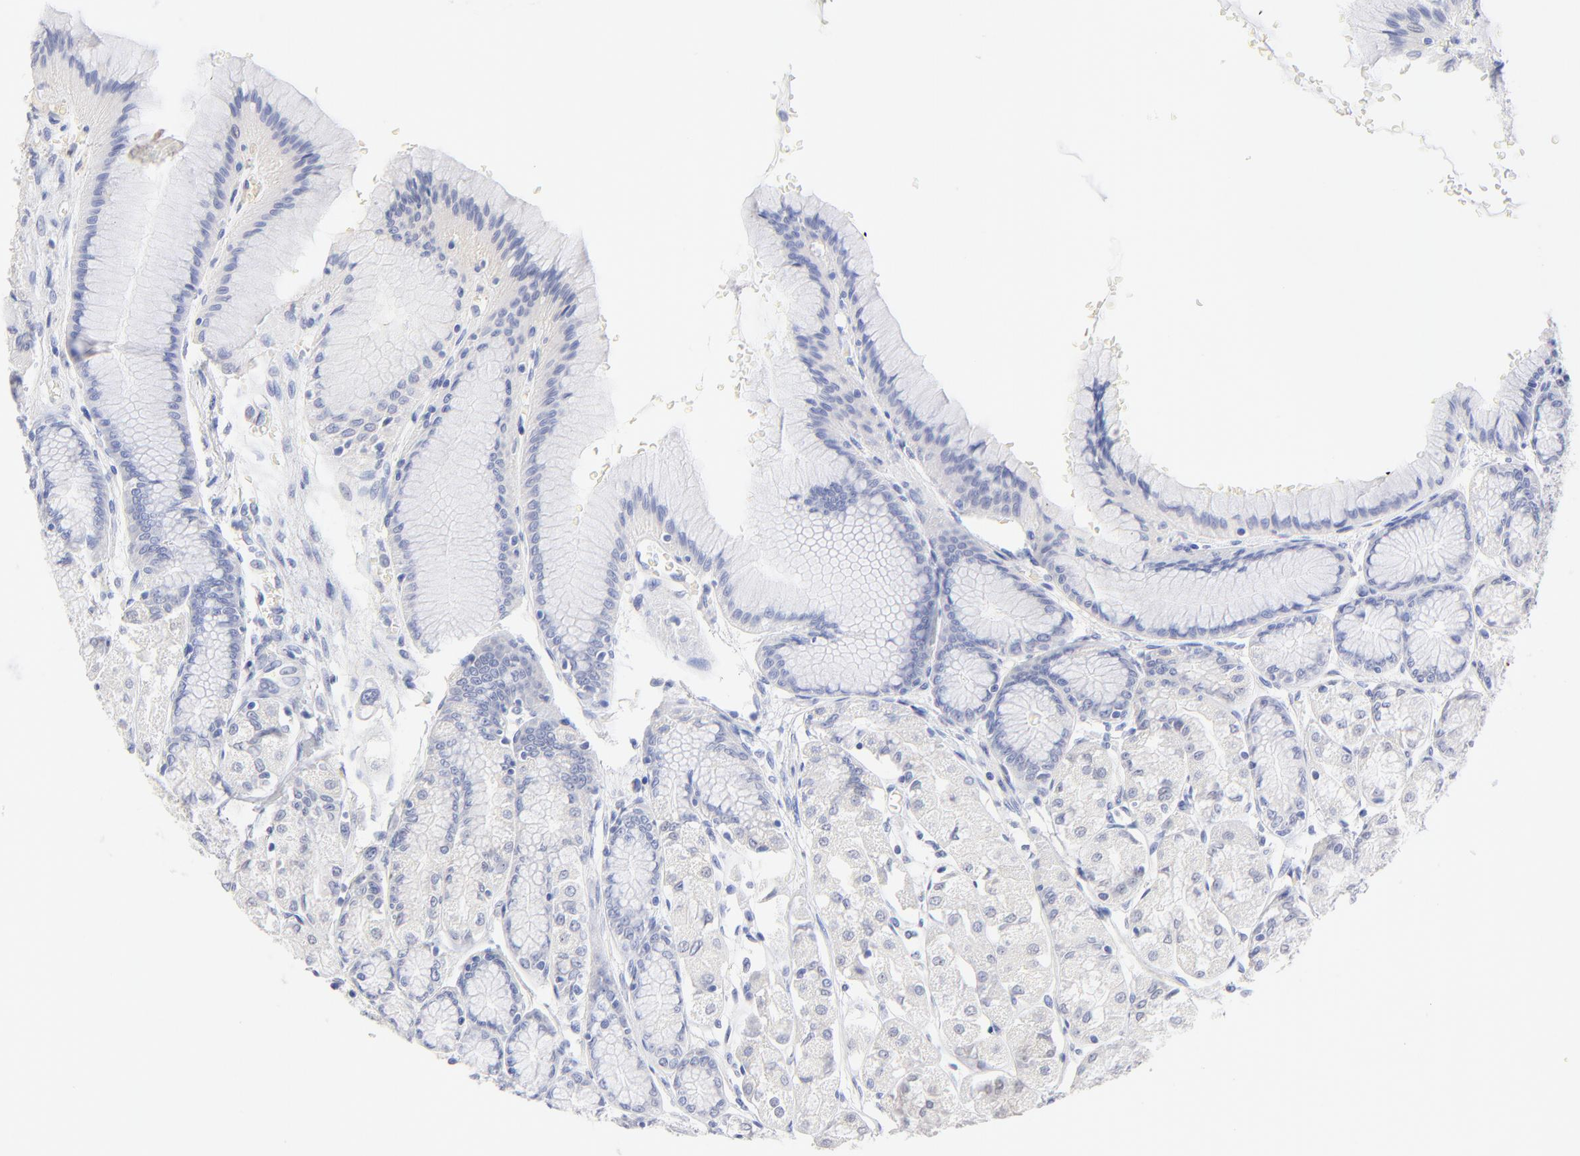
{"staining": {"intensity": "negative", "quantity": "none", "location": "none"}, "tissue": "stomach", "cell_type": "Glandular cells", "image_type": "normal", "snomed": [{"axis": "morphology", "description": "Normal tissue, NOS"}, {"axis": "morphology", "description": "Adenocarcinoma, NOS"}, {"axis": "topography", "description": "Stomach"}, {"axis": "topography", "description": "Stomach, lower"}], "caption": "There is no significant expression in glandular cells of stomach. (DAB (3,3'-diaminobenzidine) immunohistochemistry visualized using brightfield microscopy, high magnification).", "gene": "SULT4A1", "patient": {"sex": "female", "age": 65}}